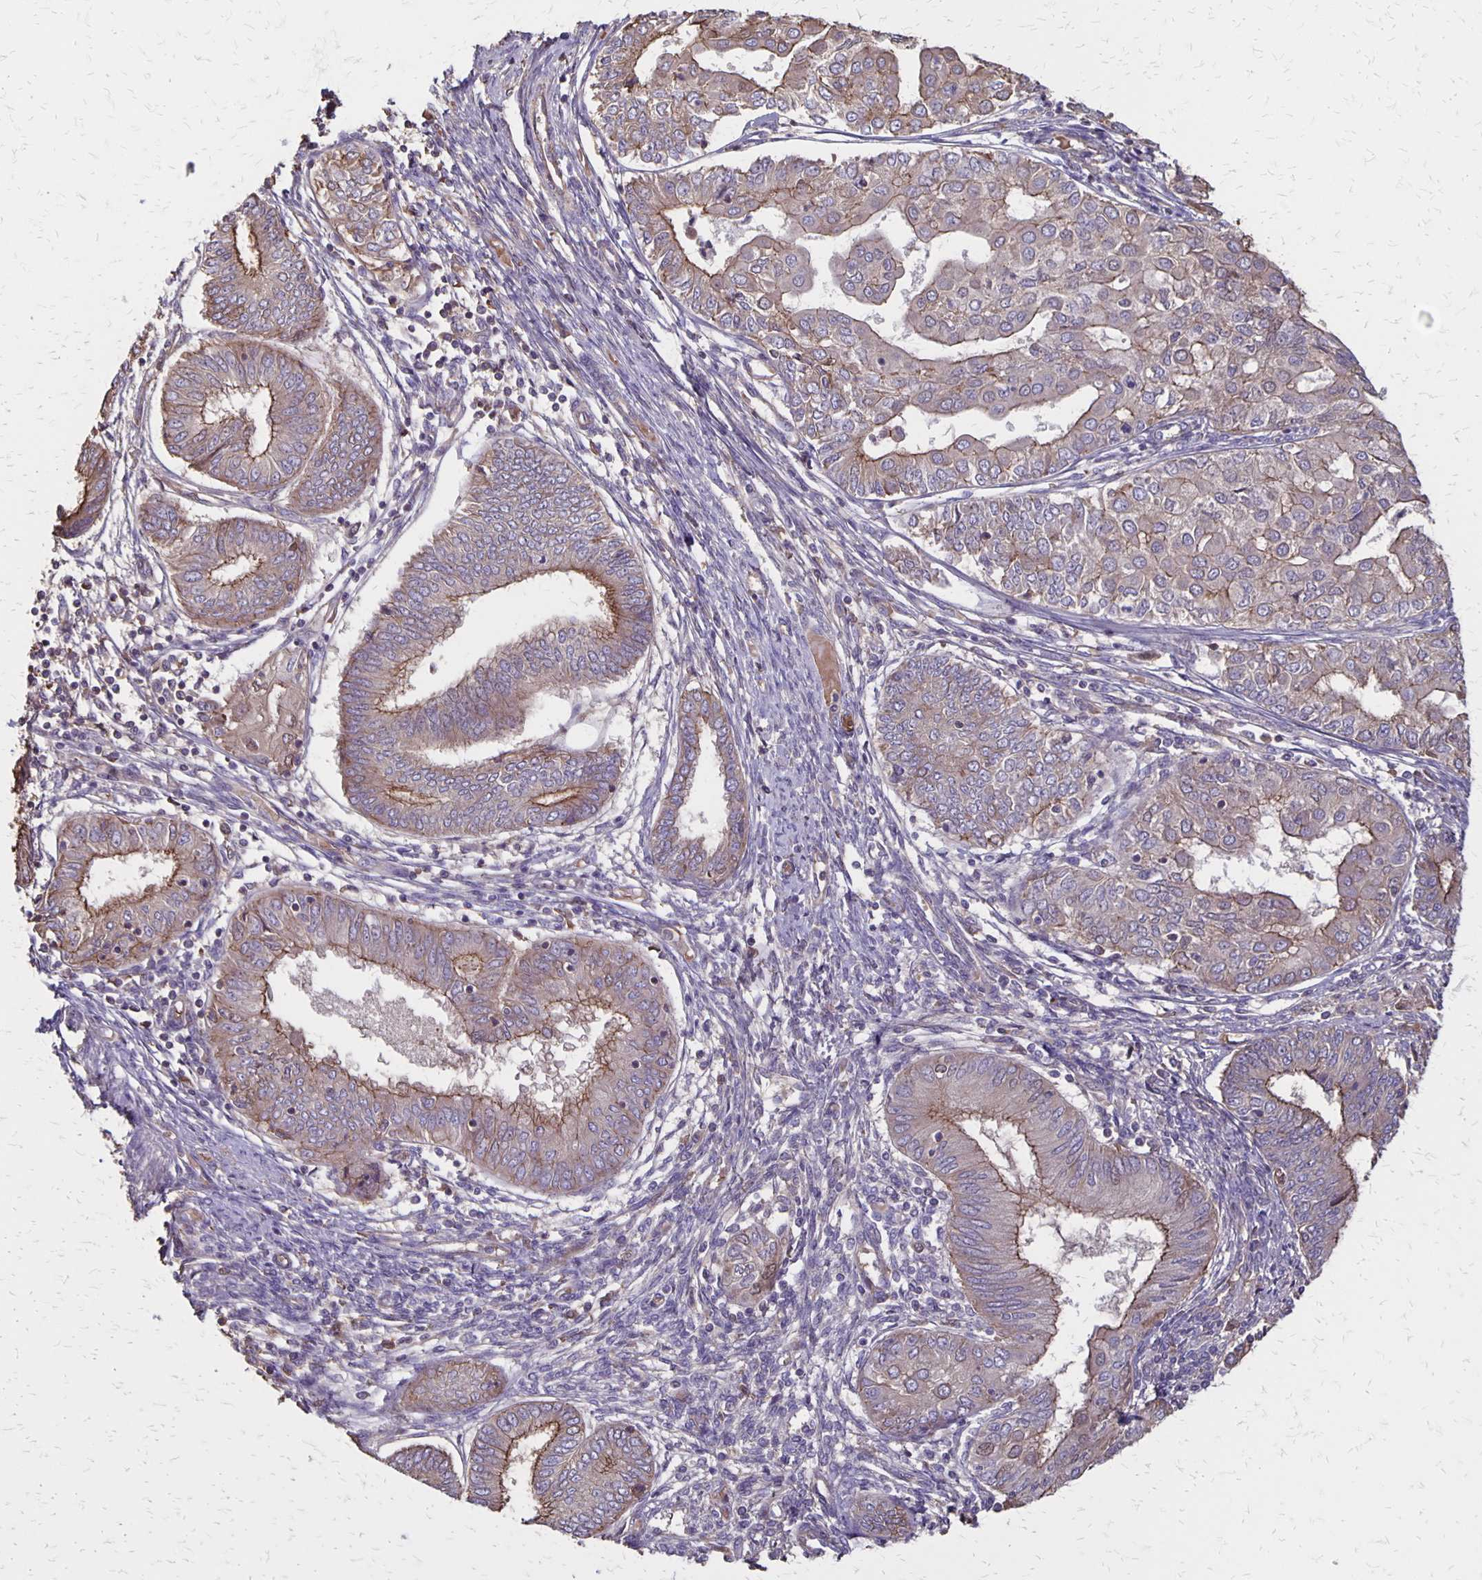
{"staining": {"intensity": "moderate", "quantity": "25%-75%", "location": "cytoplasmic/membranous"}, "tissue": "endometrial cancer", "cell_type": "Tumor cells", "image_type": "cancer", "snomed": [{"axis": "morphology", "description": "Adenocarcinoma, NOS"}, {"axis": "topography", "description": "Endometrium"}], "caption": "Moderate cytoplasmic/membranous expression is appreciated in about 25%-75% of tumor cells in endometrial adenocarcinoma. Using DAB (brown) and hematoxylin (blue) stains, captured at high magnification using brightfield microscopy.", "gene": "PROM2", "patient": {"sex": "female", "age": 68}}